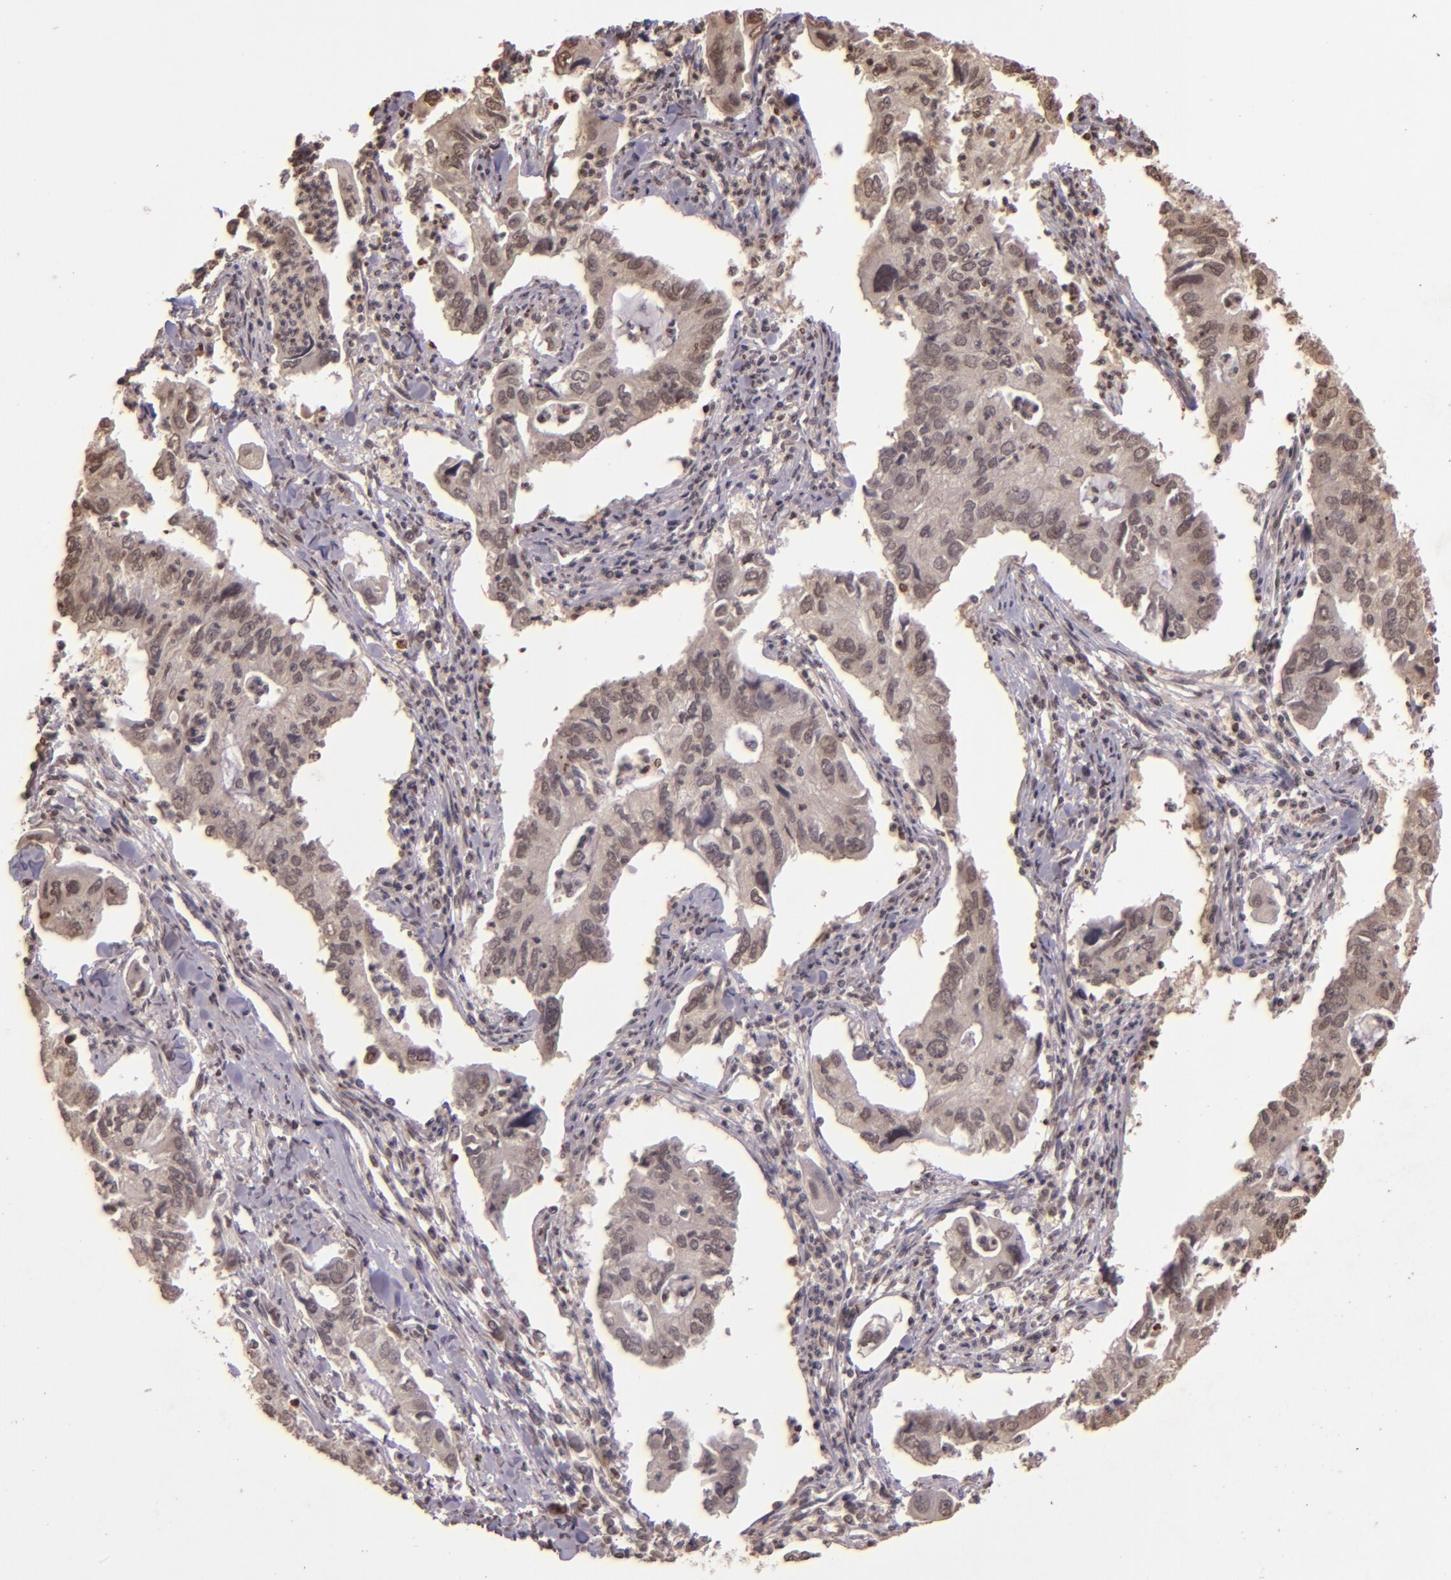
{"staining": {"intensity": "weak", "quantity": "25%-75%", "location": "cytoplasmic/membranous,nuclear"}, "tissue": "lung cancer", "cell_type": "Tumor cells", "image_type": "cancer", "snomed": [{"axis": "morphology", "description": "Adenocarcinoma, NOS"}, {"axis": "topography", "description": "Lung"}], "caption": "Lung cancer (adenocarcinoma) stained with a protein marker reveals weak staining in tumor cells.", "gene": "CUL1", "patient": {"sex": "male", "age": 48}}